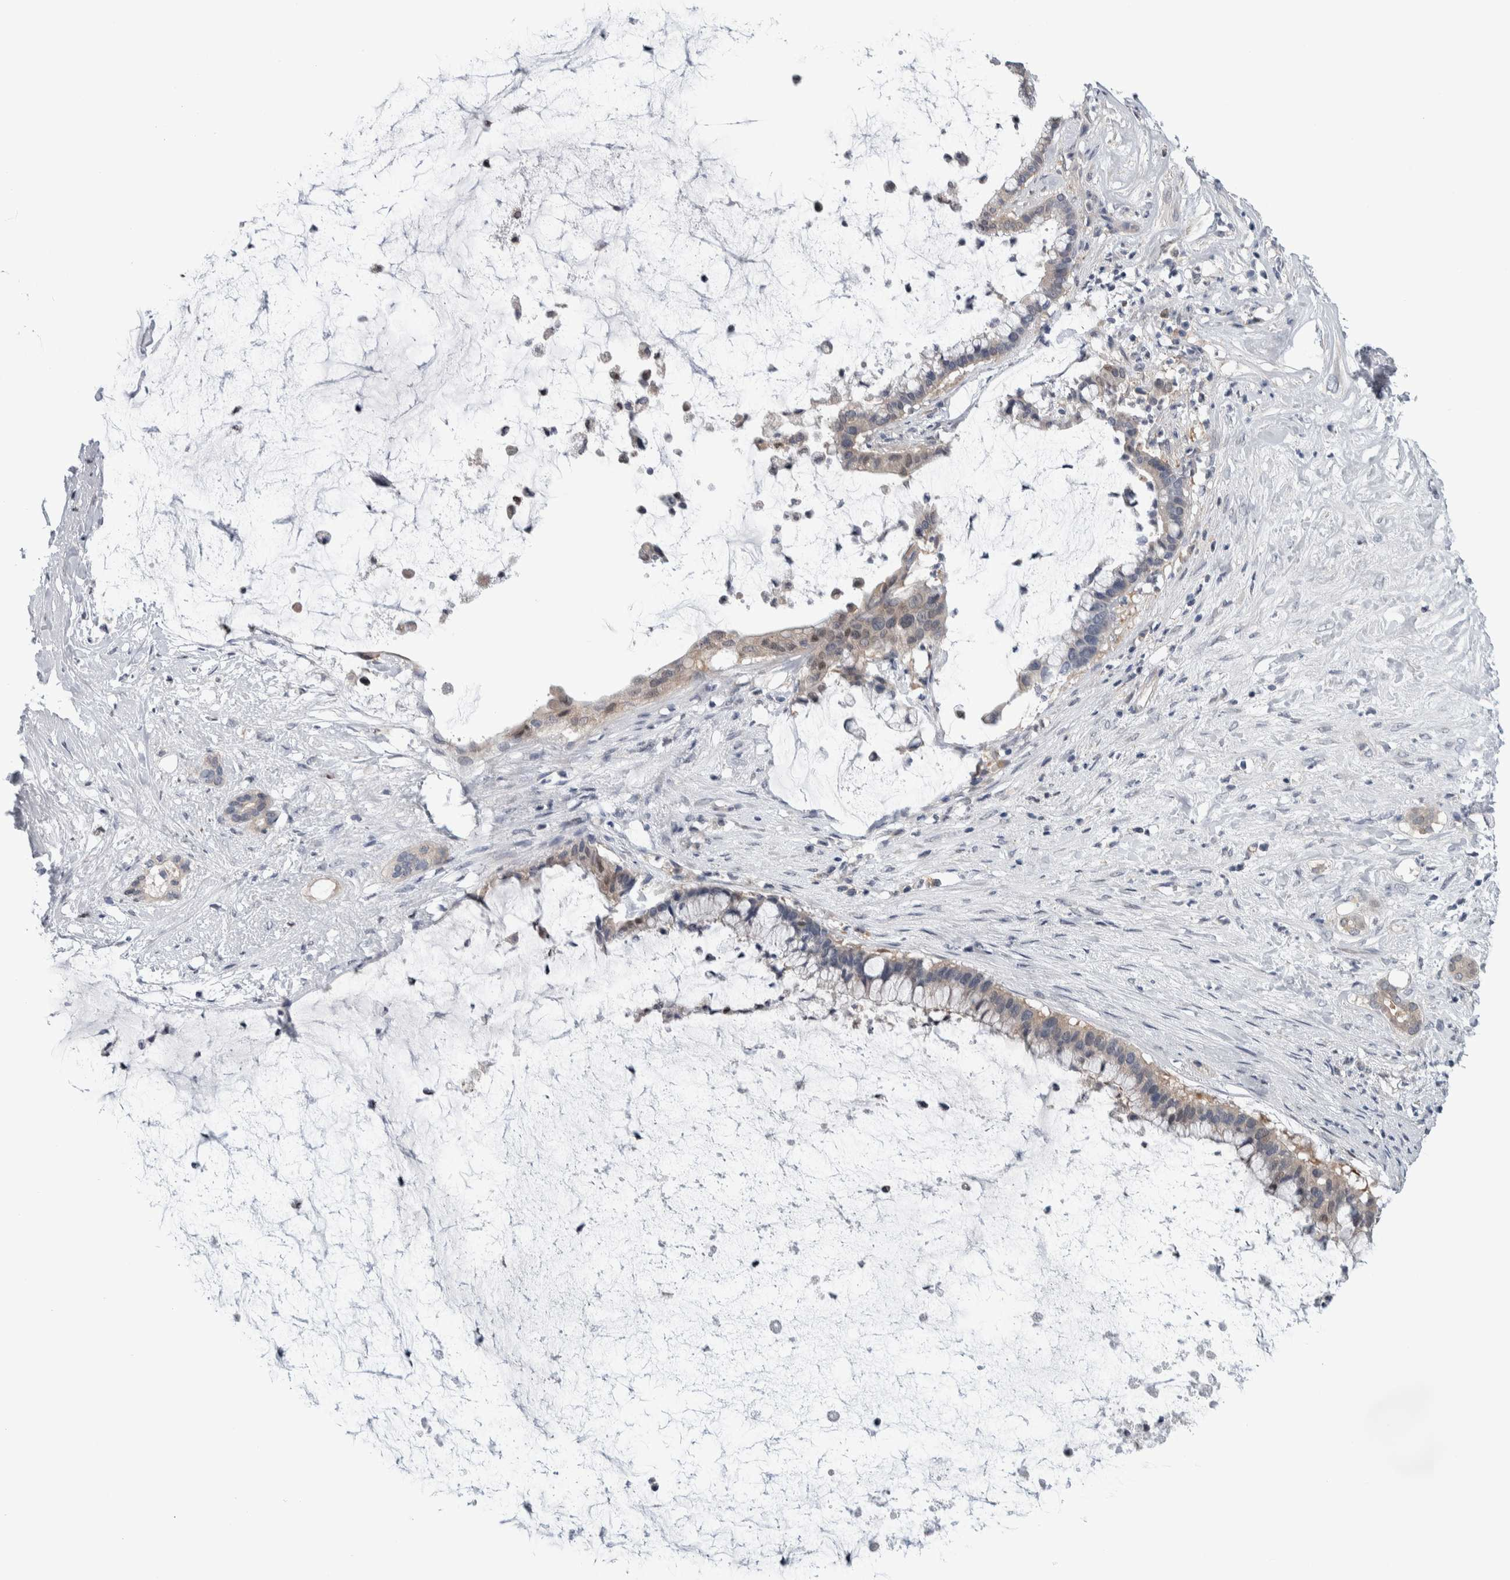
{"staining": {"intensity": "negative", "quantity": "none", "location": "none"}, "tissue": "pancreatic cancer", "cell_type": "Tumor cells", "image_type": "cancer", "snomed": [{"axis": "morphology", "description": "Adenocarcinoma, NOS"}, {"axis": "topography", "description": "Pancreas"}], "caption": "A high-resolution micrograph shows immunohistochemistry (IHC) staining of pancreatic cancer (adenocarcinoma), which exhibits no significant staining in tumor cells.", "gene": "TAX1BP1", "patient": {"sex": "male", "age": 41}}